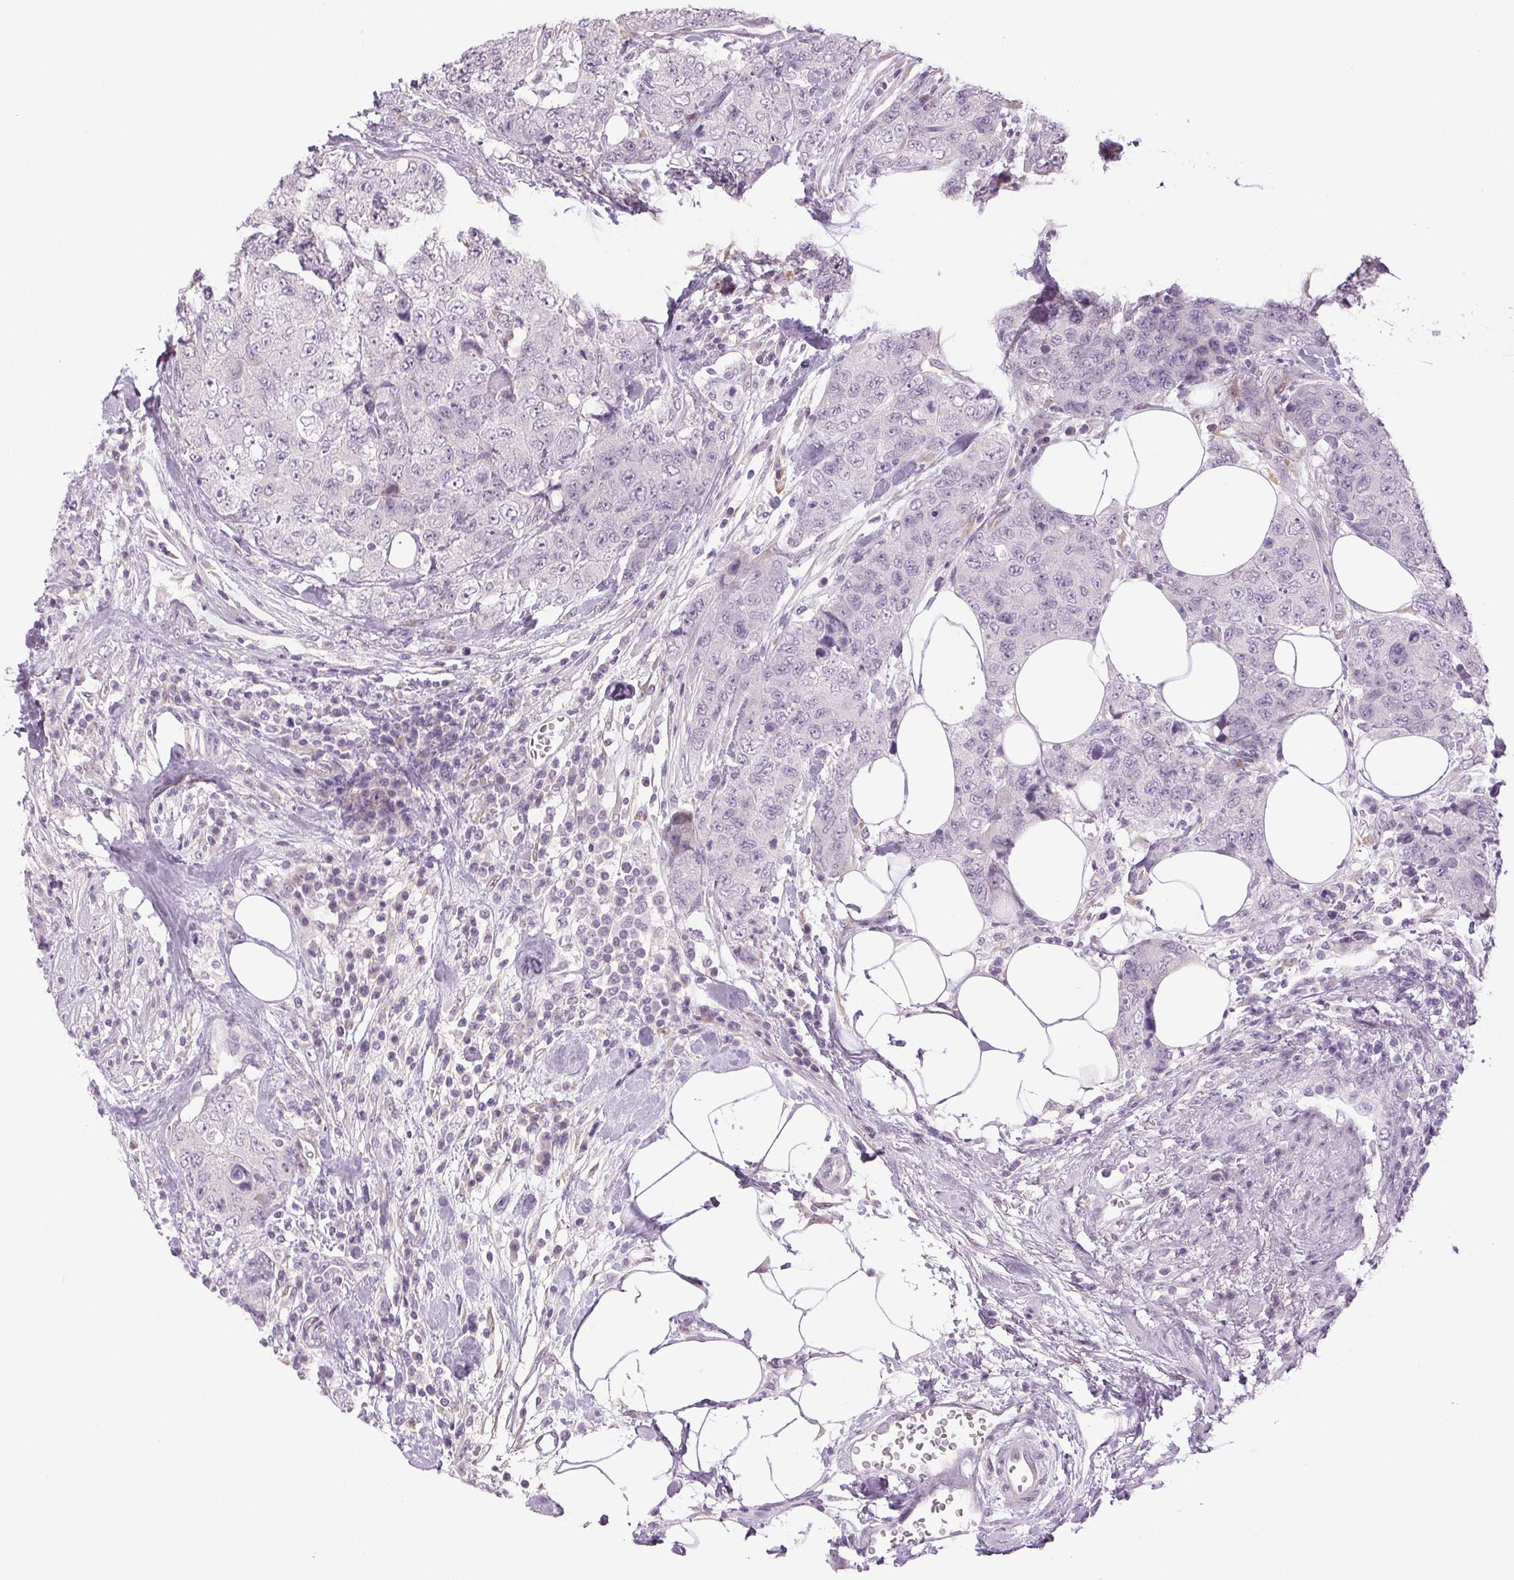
{"staining": {"intensity": "negative", "quantity": "none", "location": "none"}, "tissue": "urothelial cancer", "cell_type": "Tumor cells", "image_type": "cancer", "snomed": [{"axis": "morphology", "description": "Urothelial carcinoma, High grade"}, {"axis": "topography", "description": "Urinary bladder"}], "caption": "Protein analysis of urothelial carcinoma (high-grade) reveals no significant staining in tumor cells.", "gene": "DNAJC6", "patient": {"sex": "female", "age": 78}}